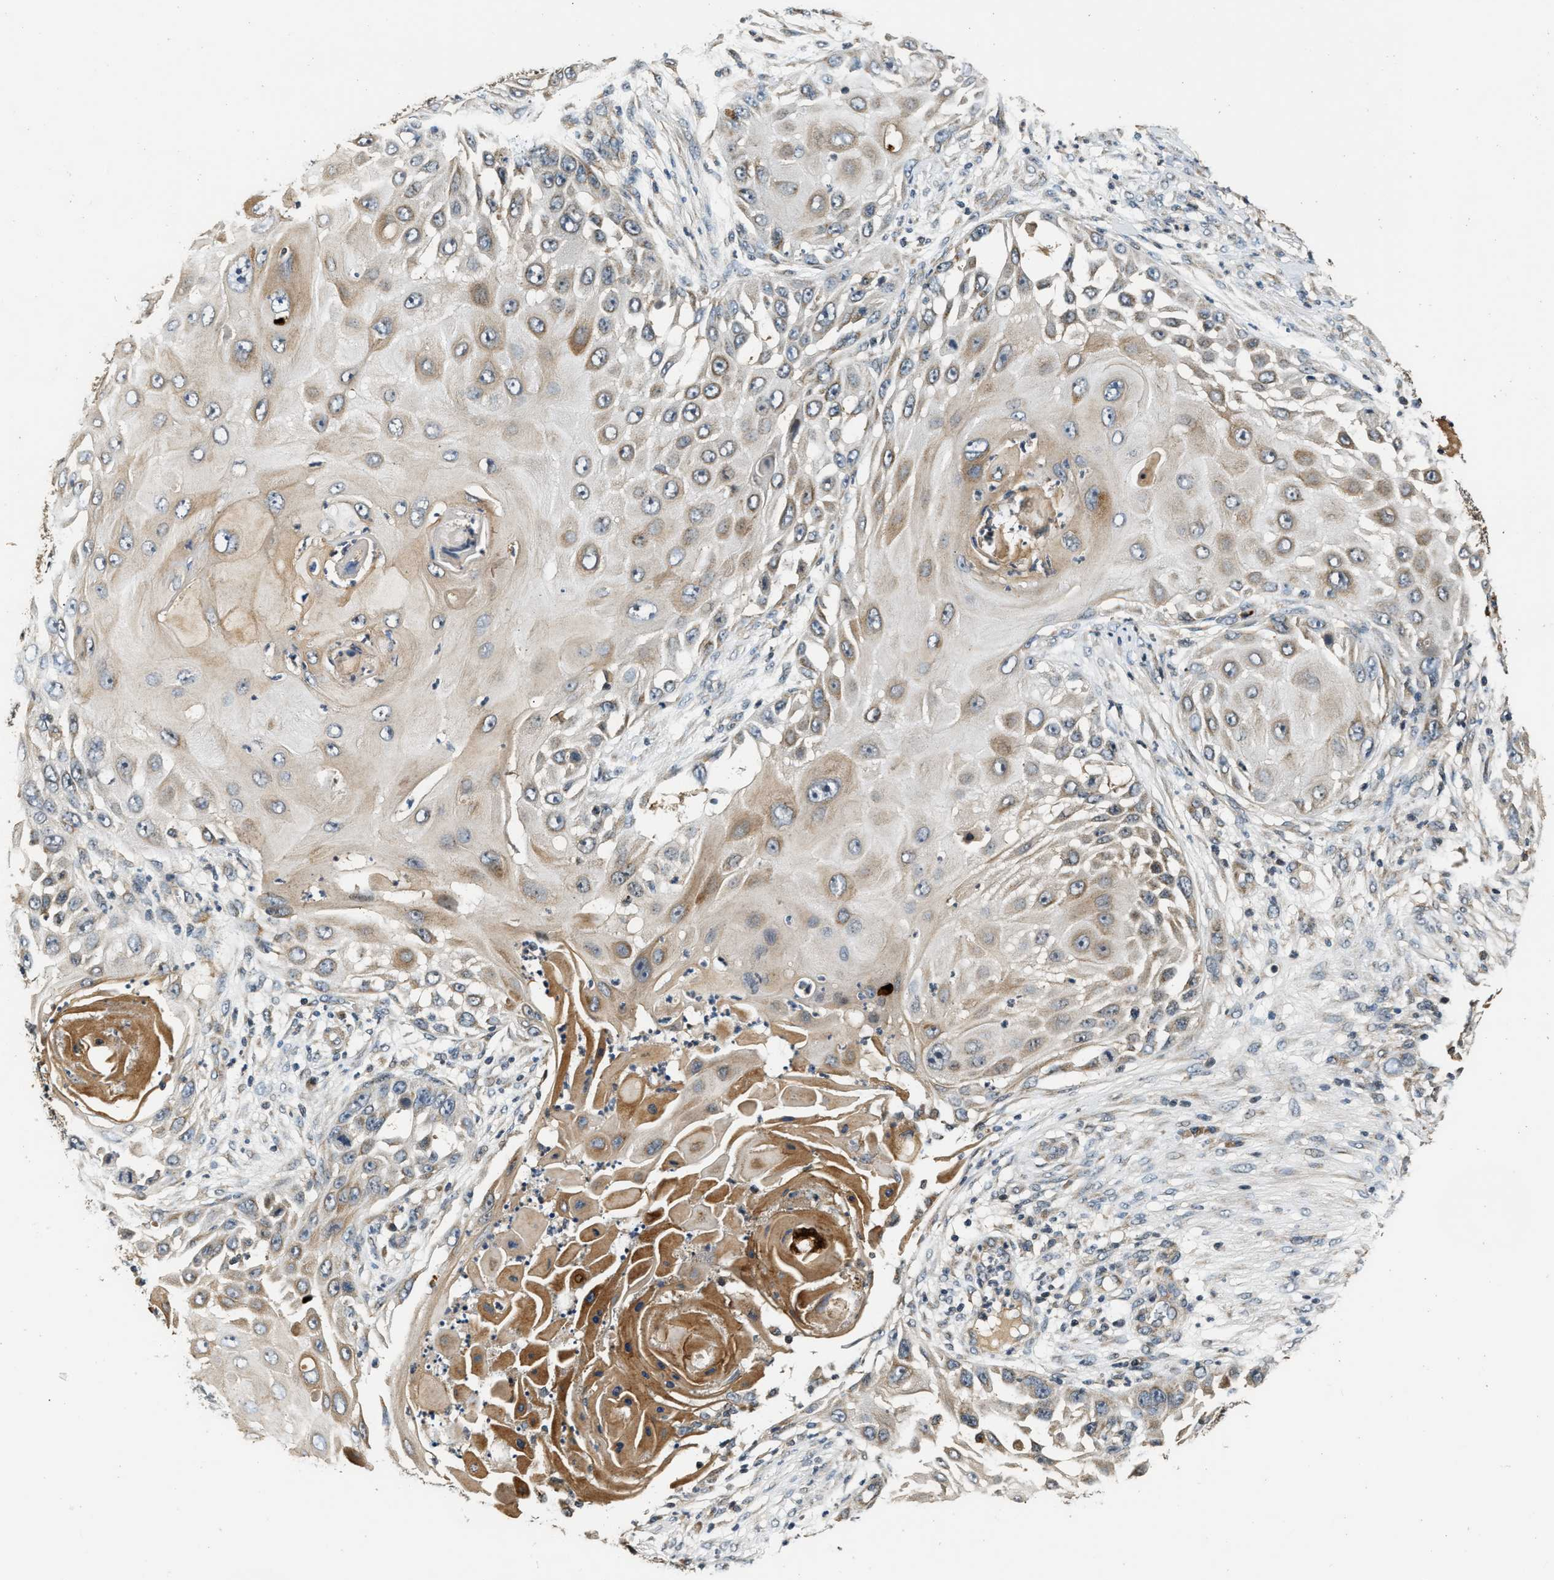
{"staining": {"intensity": "moderate", "quantity": "<25%", "location": "cytoplasmic/membranous"}, "tissue": "skin cancer", "cell_type": "Tumor cells", "image_type": "cancer", "snomed": [{"axis": "morphology", "description": "Squamous cell carcinoma, NOS"}, {"axis": "topography", "description": "Skin"}], "caption": "Immunohistochemical staining of human skin cancer (squamous cell carcinoma) shows moderate cytoplasmic/membranous protein expression in approximately <25% of tumor cells.", "gene": "EXTL2", "patient": {"sex": "female", "age": 44}}